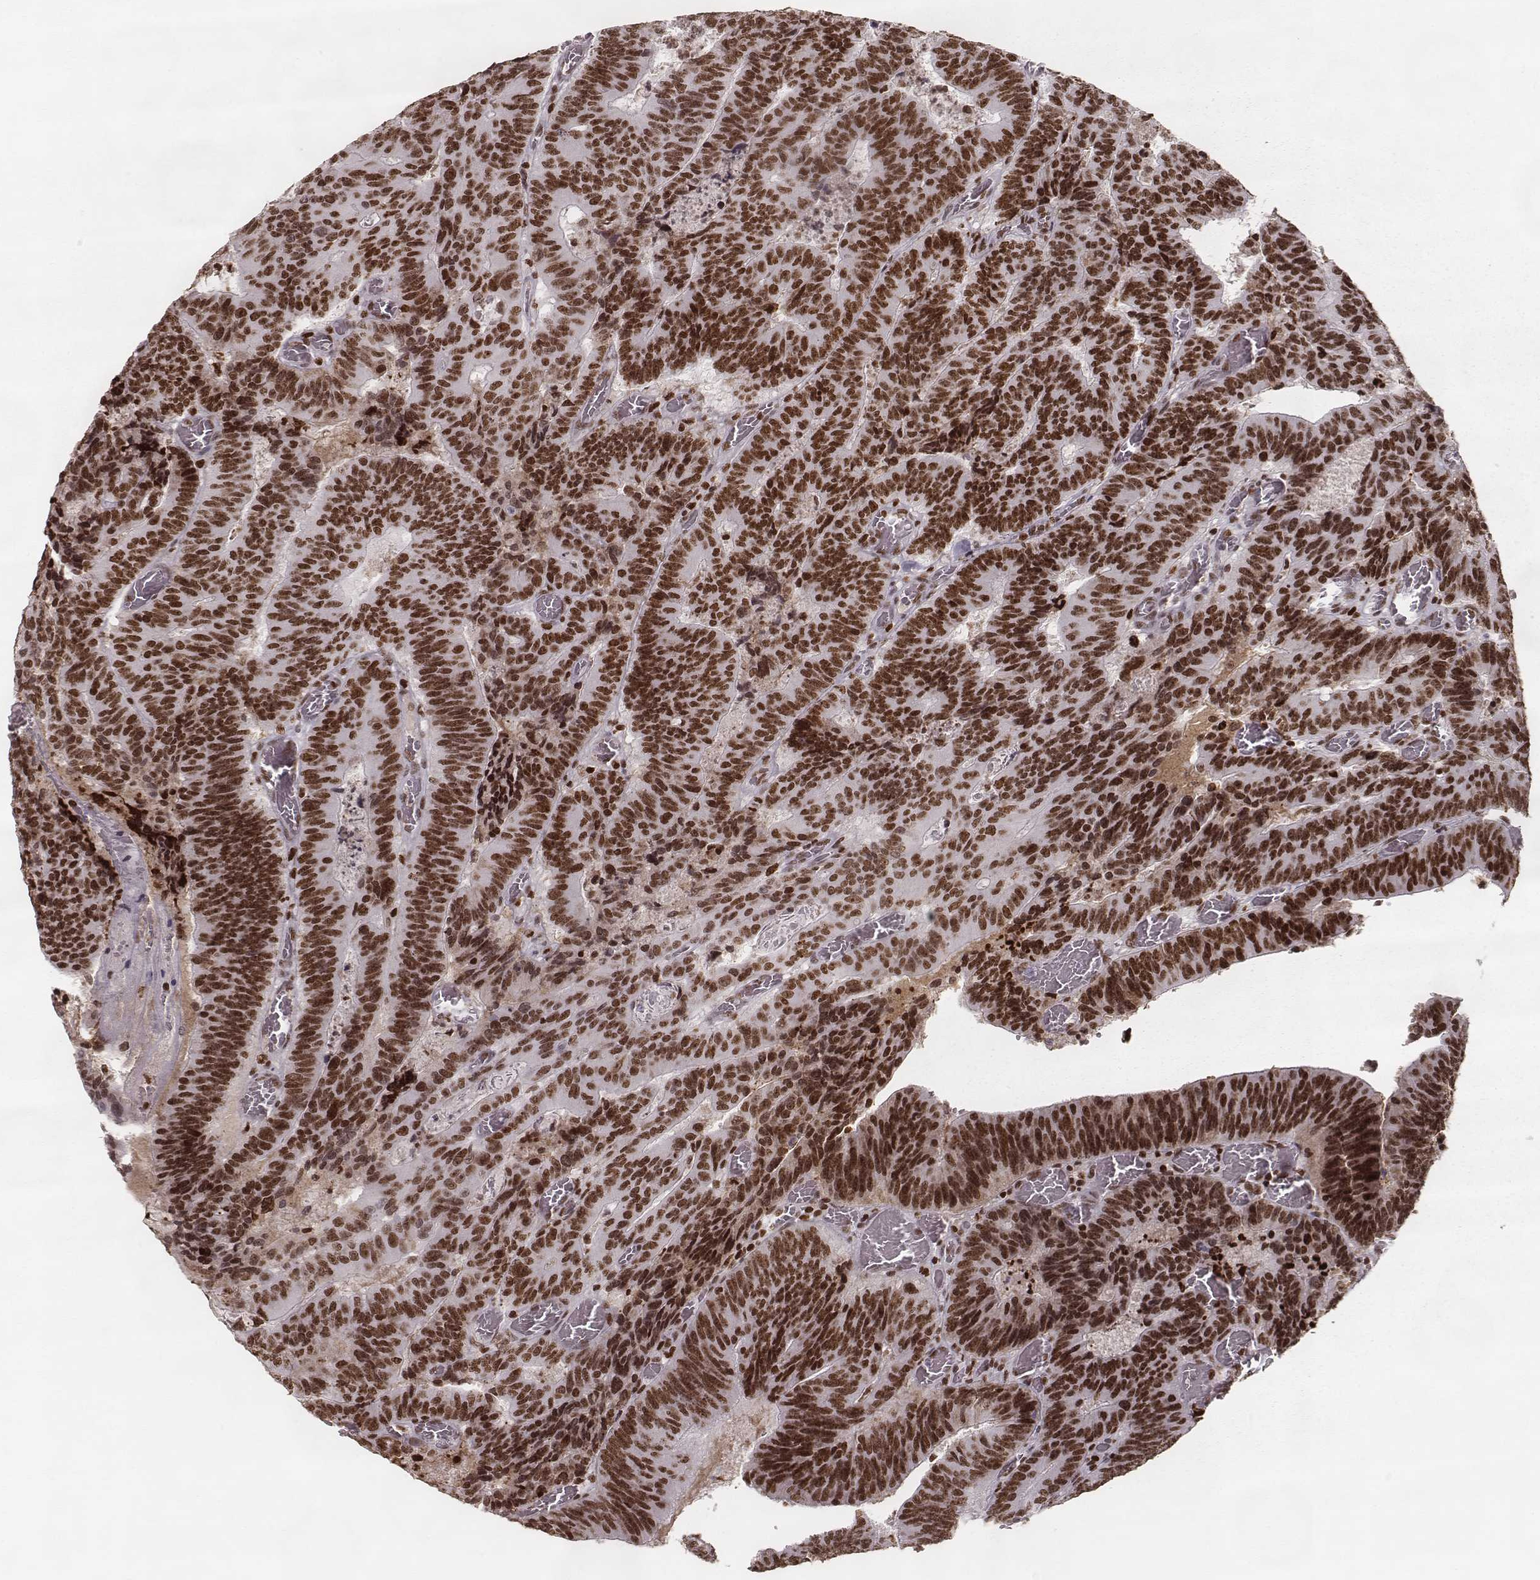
{"staining": {"intensity": "strong", "quantity": ">75%", "location": "nuclear"}, "tissue": "colorectal cancer", "cell_type": "Tumor cells", "image_type": "cancer", "snomed": [{"axis": "morphology", "description": "Adenocarcinoma, NOS"}, {"axis": "topography", "description": "Colon"}], "caption": "Colorectal cancer tissue exhibits strong nuclear staining in approximately >75% of tumor cells (Stains: DAB (3,3'-diaminobenzidine) in brown, nuclei in blue, Microscopy: brightfield microscopy at high magnification).", "gene": "PARP1", "patient": {"sex": "female", "age": 82}}